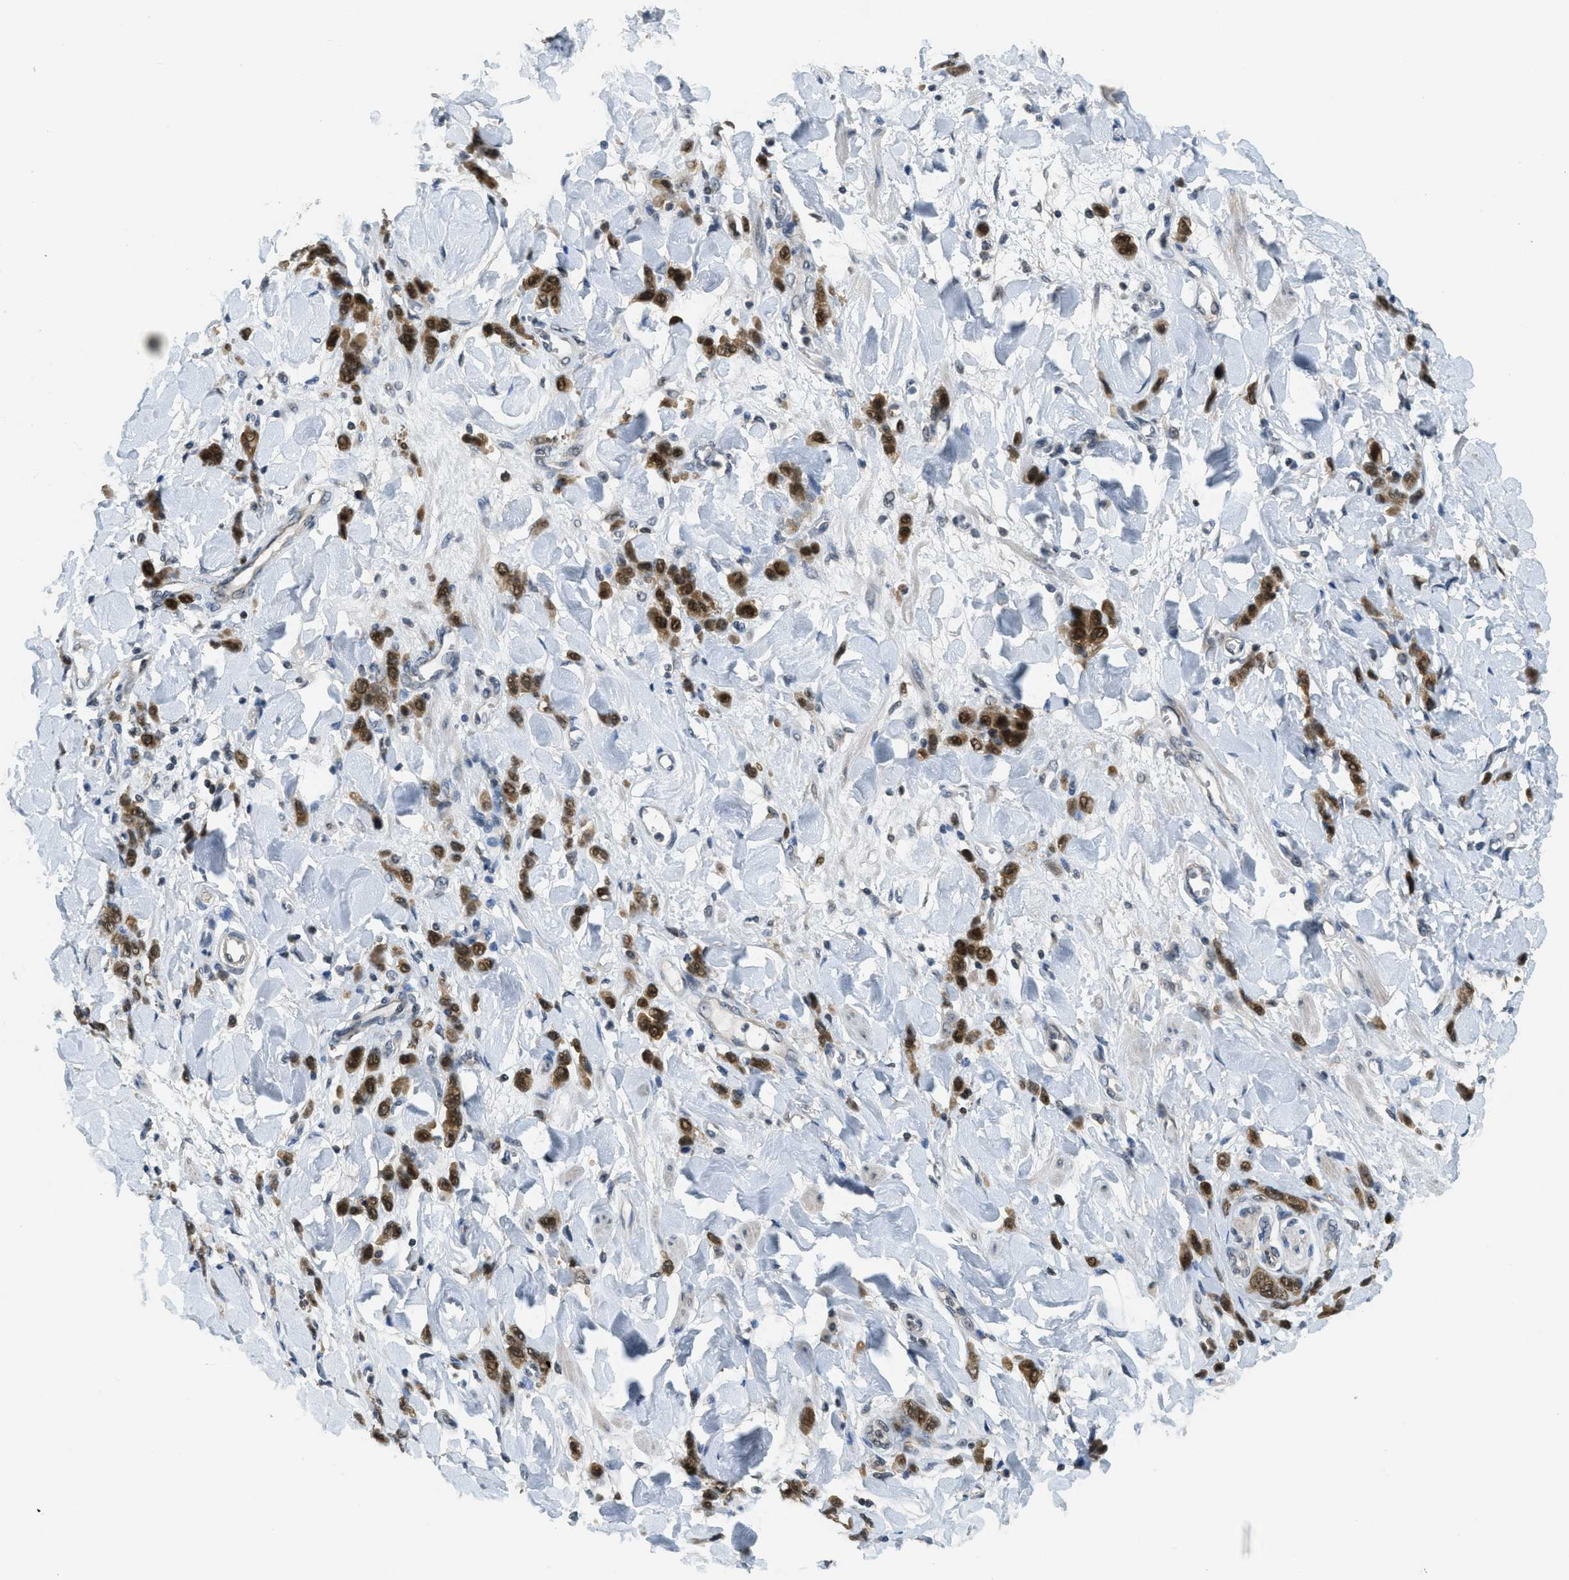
{"staining": {"intensity": "strong", "quantity": ">75%", "location": "cytoplasmic/membranous,nuclear"}, "tissue": "stomach cancer", "cell_type": "Tumor cells", "image_type": "cancer", "snomed": [{"axis": "morphology", "description": "Normal tissue, NOS"}, {"axis": "morphology", "description": "Adenocarcinoma, NOS"}, {"axis": "topography", "description": "Stomach"}], "caption": "Stomach cancer (adenocarcinoma) stained with a brown dye exhibits strong cytoplasmic/membranous and nuclear positive expression in about >75% of tumor cells.", "gene": "DNAJB1", "patient": {"sex": "male", "age": 82}}